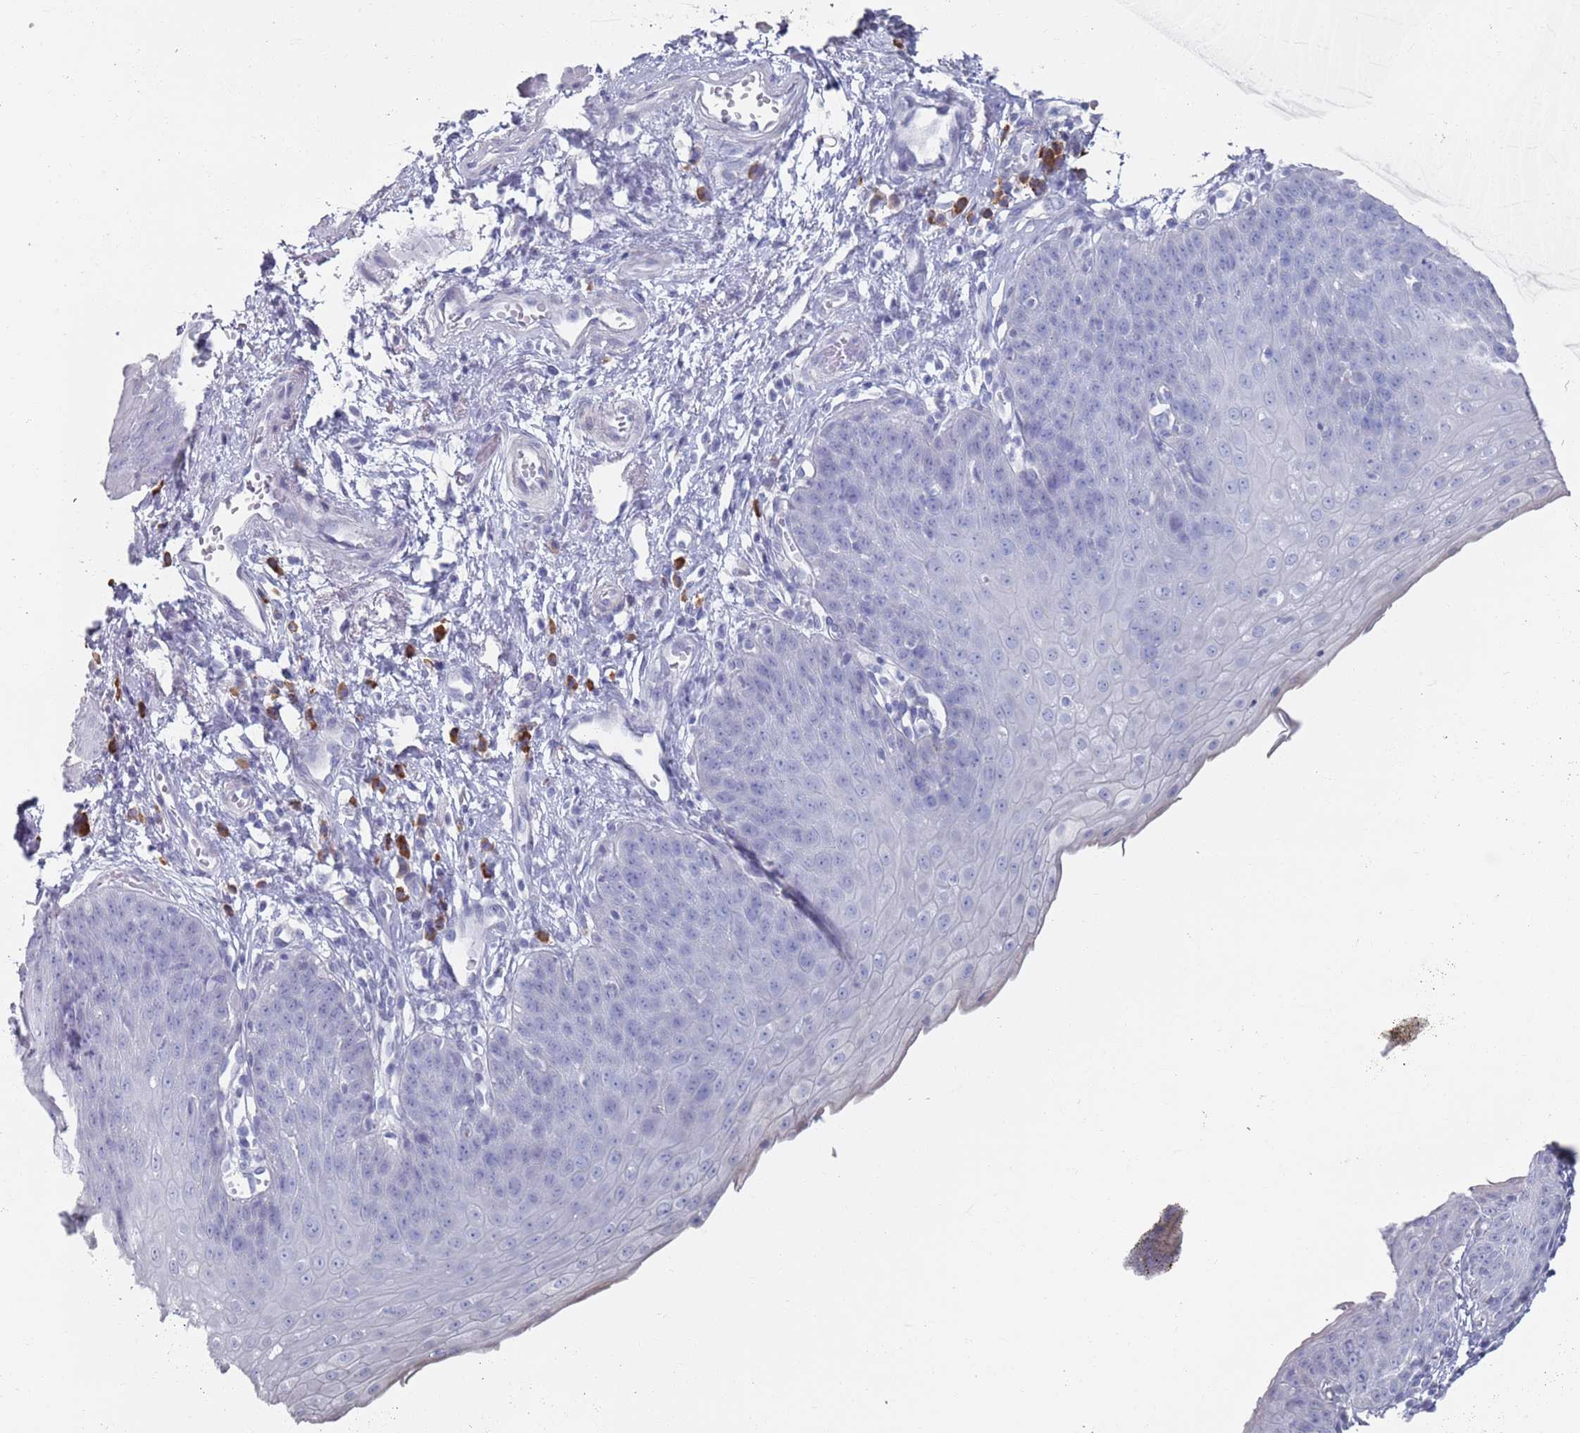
{"staining": {"intensity": "negative", "quantity": "none", "location": "none"}, "tissue": "esophagus", "cell_type": "Squamous epithelial cells", "image_type": "normal", "snomed": [{"axis": "morphology", "description": "Normal tissue, NOS"}, {"axis": "topography", "description": "Esophagus"}], "caption": "The image reveals no significant positivity in squamous epithelial cells of esophagus.", "gene": "MAT1A", "patient": {"sex": "male", "age": 71}}